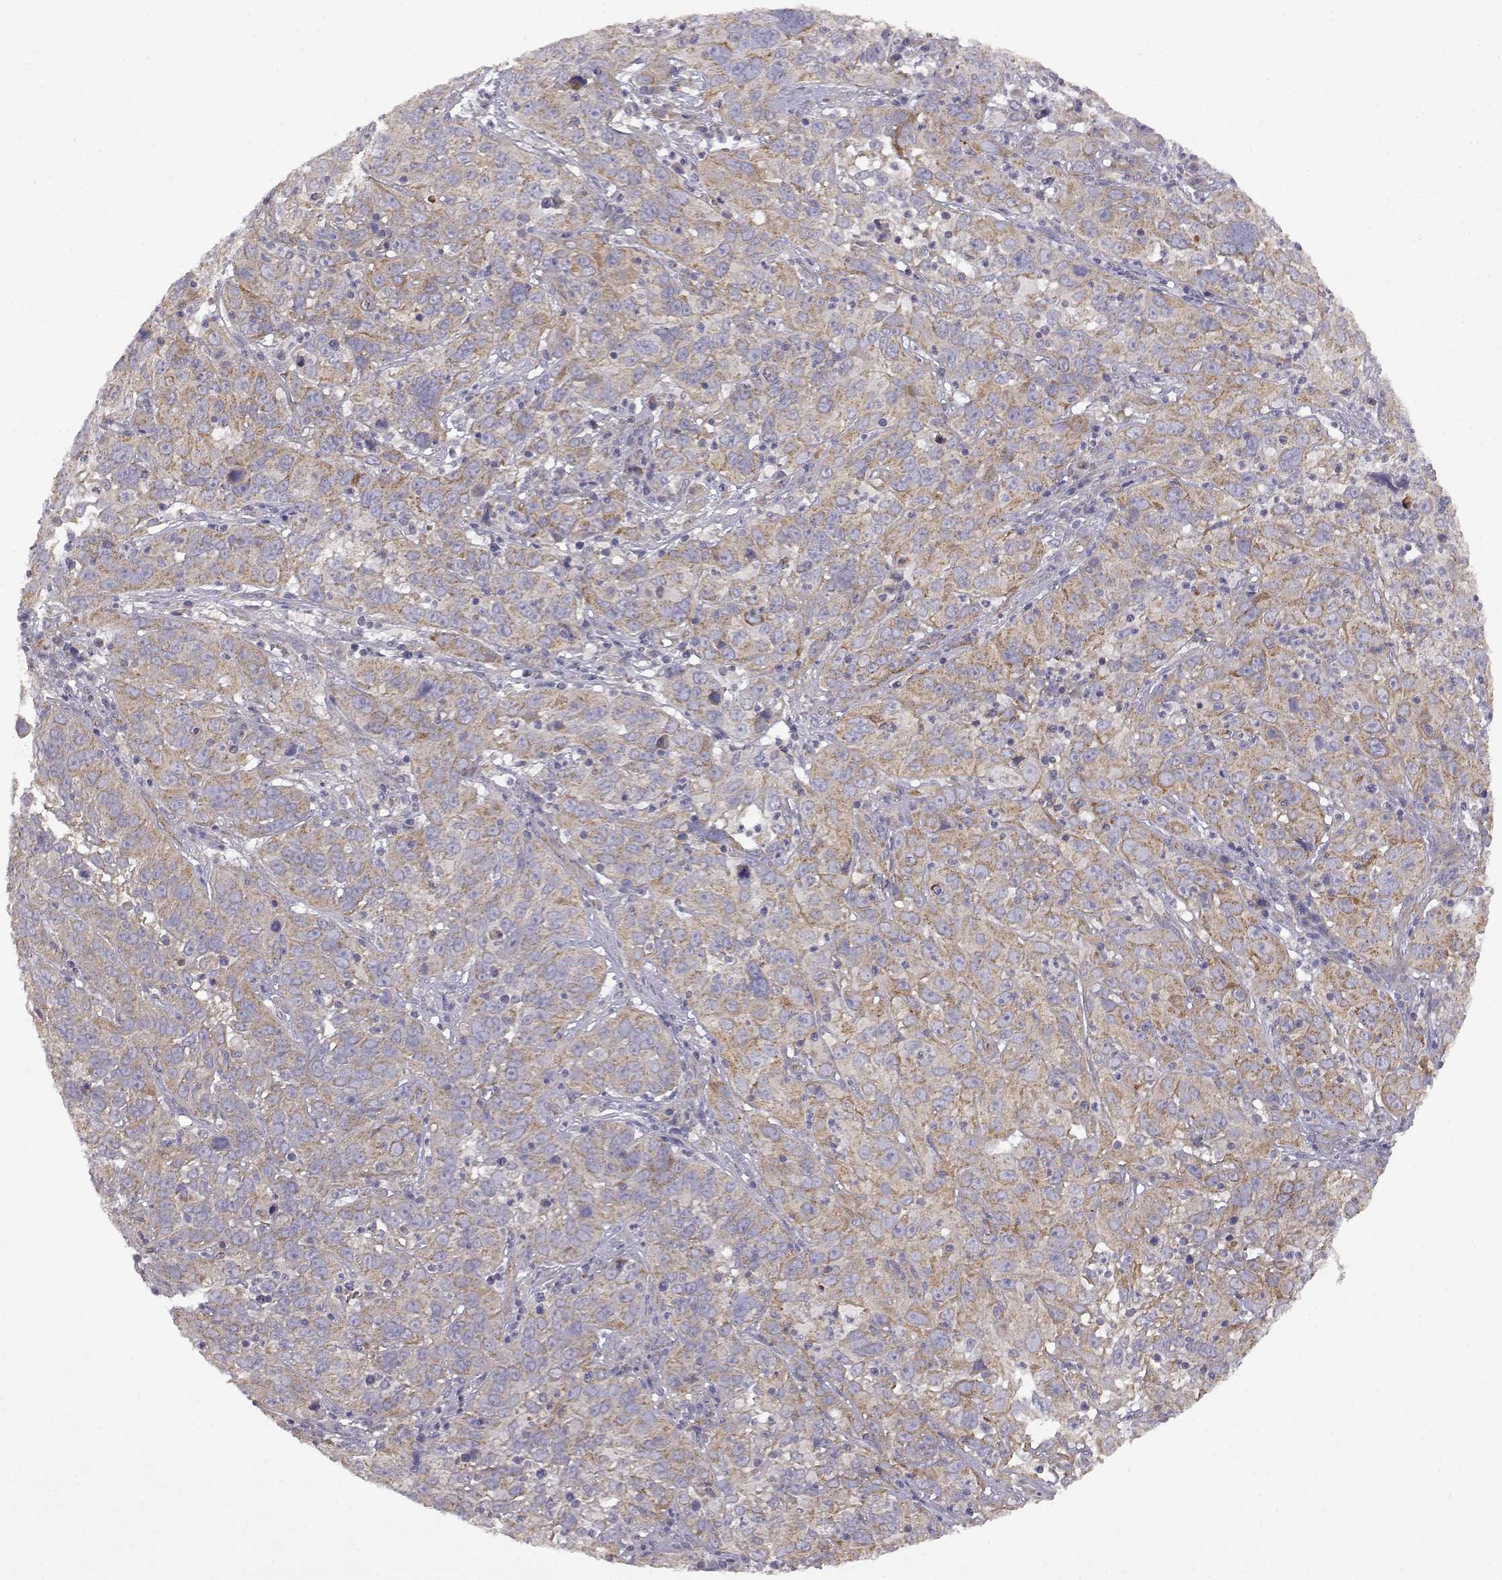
{"staining": {"intensity": "weak", "quantity": "25%-75%", "location": "cytoplasmic/membranous"}, "tissue": "cervical cancer", "cell_type": "Tumor cells", "image_type": "cancer", "snomed": [{"axis": "morphology", "description": "Squamous cell carcinoma, NOS"}, {"axis": "topography", "description": "Cervix"}], "caption": "Immunohistochemistry (IHC) (DAB (3,3'-diaminobenzidine)) staining of cervical cancer (squamous cell carcinoma) exhibits weak cytoplasmic/membranous protein positivity in approximately 25%-75% of tumor cells.", "gene": "DDC", "patient": {"sex": "female", "age": 32}}